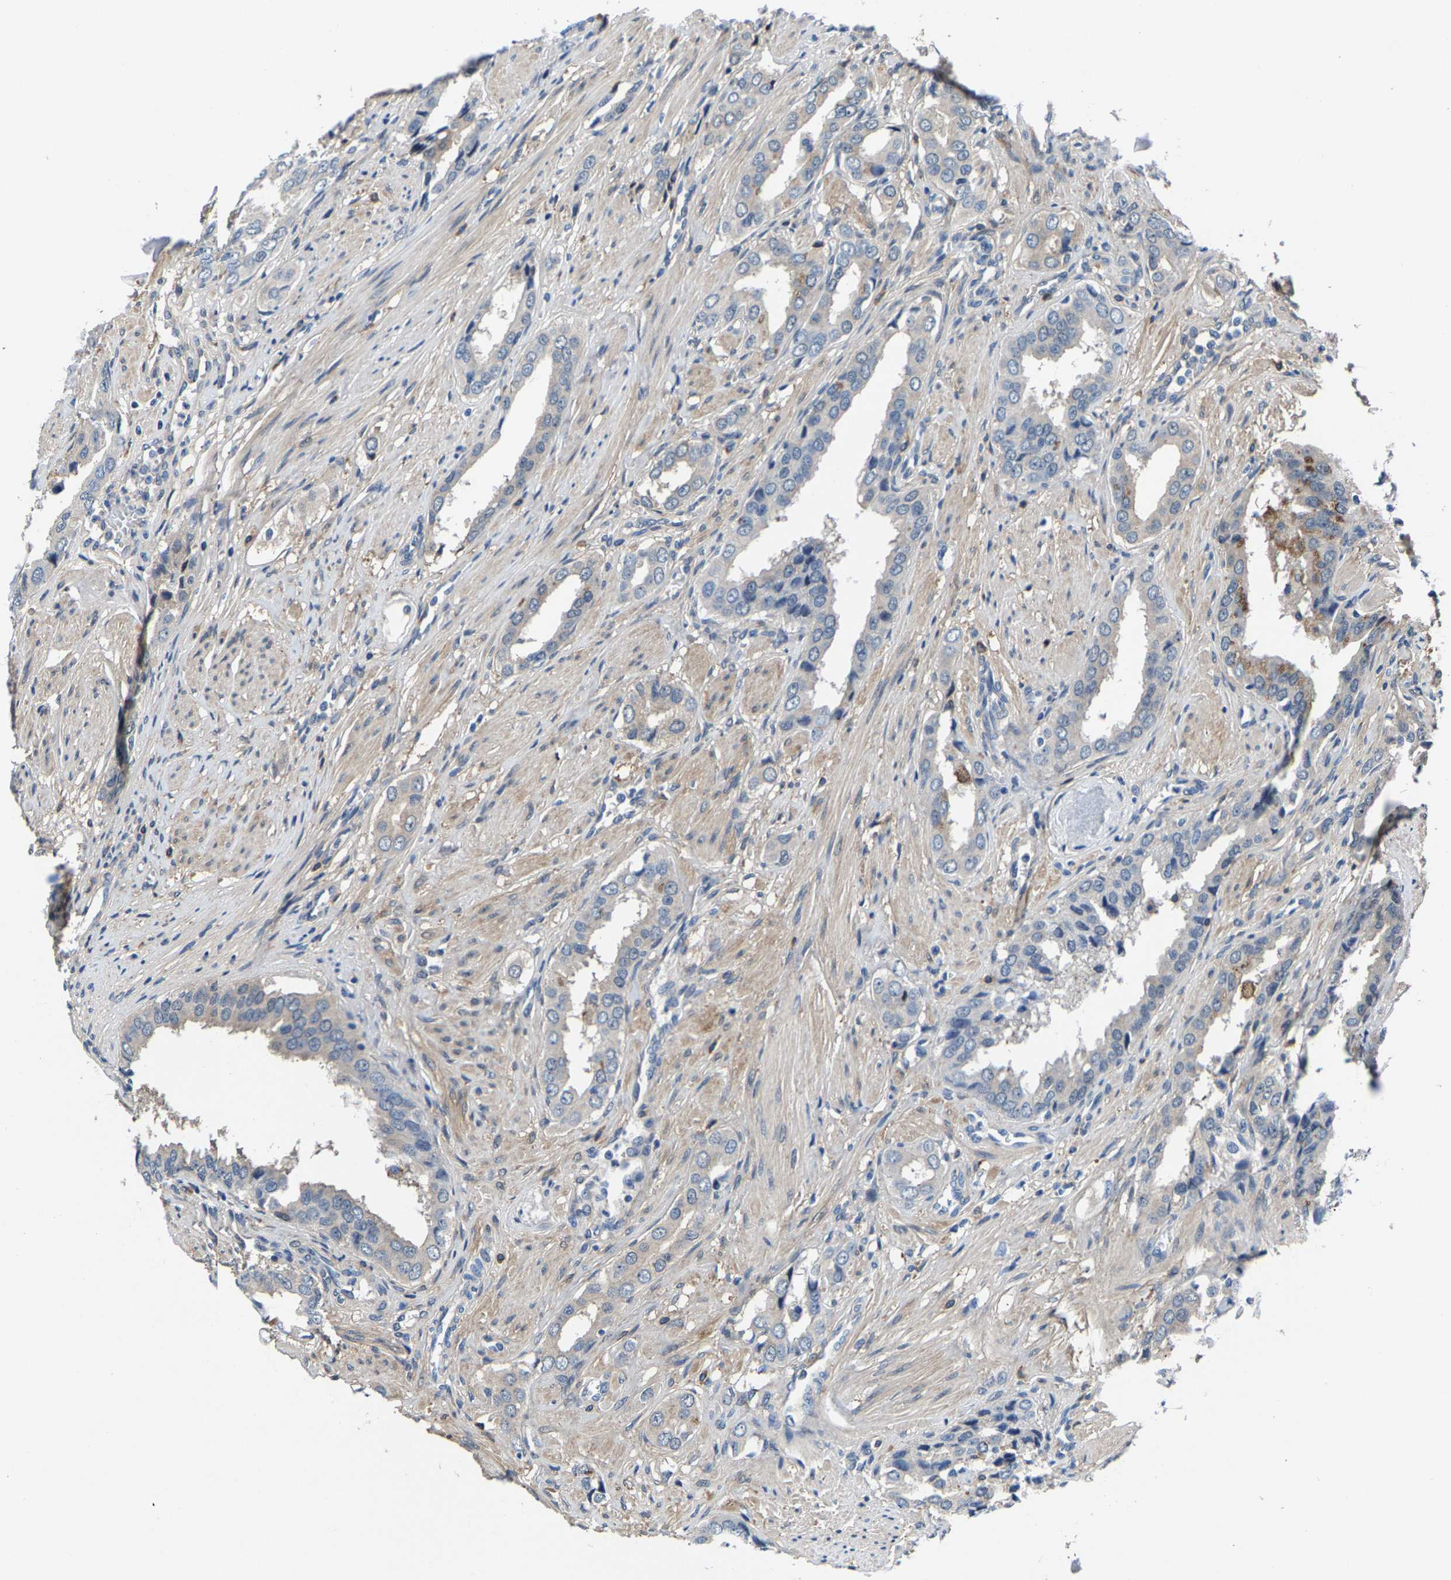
{"staining": {"intensity": "weak", "quantity": "<25%", "location": "cytoplasmic/membranous"}, "tissue": "prostate cancer", "cell_type": "Tumor cells", "image_type": "cancer", "snomed": [{"axis": "morphology", "description": "Adenocarcinoma, High grade"}, {"axis": "topography", "description": "Prostate"}], "caption": "IHC photomicrograph of neoplastic tissue: prostate adenocarcinoma (high-grade) stained with DAB exhibits no significant protein expression in tumor cells. (Immunohistochemistry (ihc), brightfield microscopy, high magnification).", "gene": "SSH3", "patient": {"sex": "male", "age": 52}}